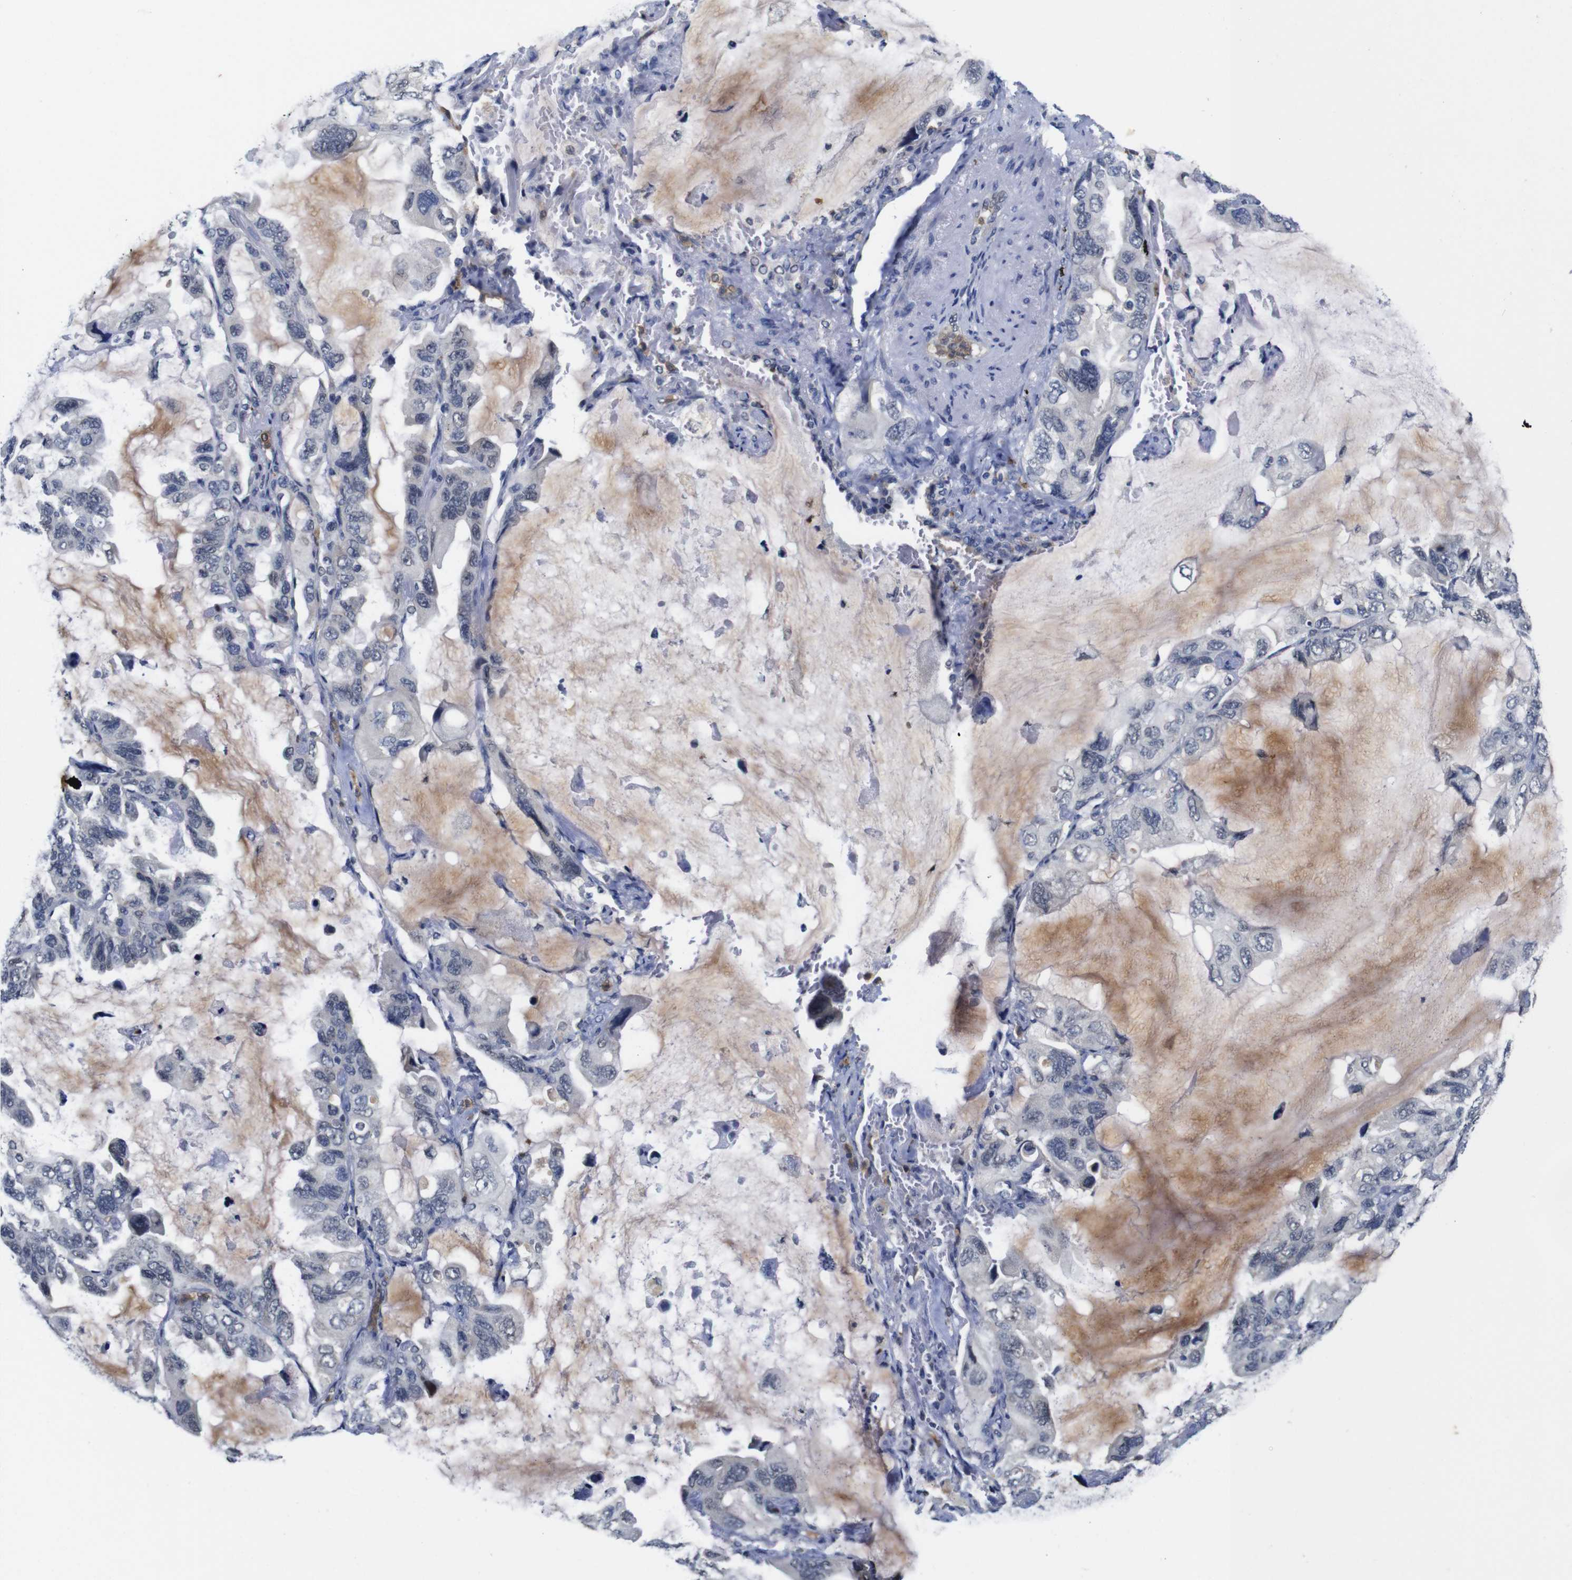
{"staining": {"intensity": "negative", "quantity": "none", "location": "none"}, "tissue": "lung cancer", "cell_type": "Tumor cells", "image_type": "cancer", "snomed": [{"axis": "morphology", "description": "Squamous cell carcinoma, NOS"}, {"axis": "topography", "description": "Lung"}], "caption": "The IHC photomicrograph has no significant staining in tumor cells of lung squamous cell carcinoma tissue.", "gene": "NTRK3", "patient": {"sex": "female", "age": 73}}